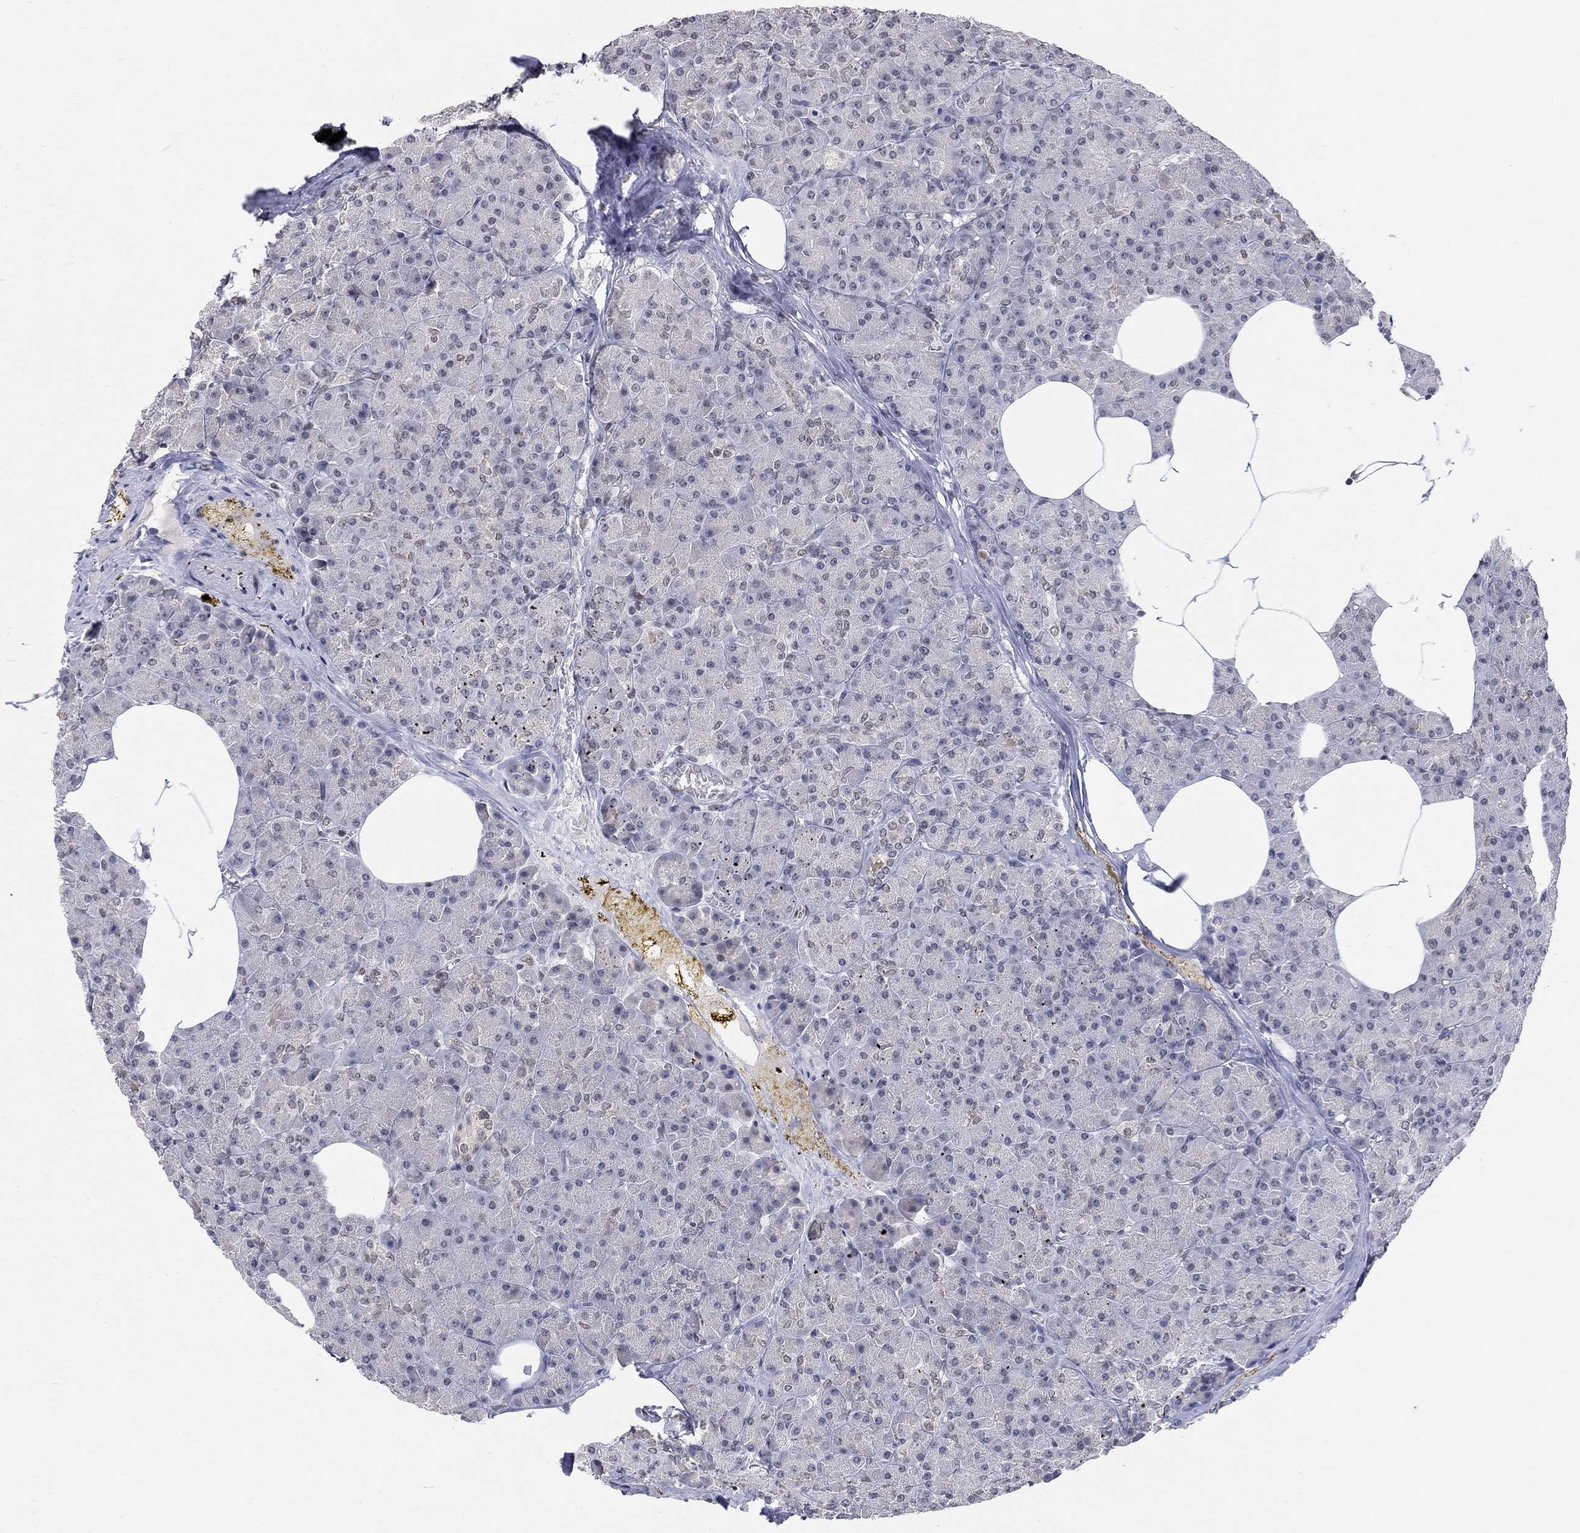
{"staining": {"intensity": "negative", "quantity": "none", "location": "none"}, "tissue": "pancreas", "cell_type": "Exocrine glandular cells", "image_type": "normal", "snomed": [{"axis": "morphology", "description": "Normal tissue, NOS"}, {"axis": "topography", "description": "Pancreas"}], "caption": "High magnification brightfield microscopy of benign pancreas stained with DAB (3,3'-diaminobenzidine) (brown) and counterstained with hematoxylin (blue): exocrine glandular cells show no significant staining. Brightfield microscopy of IHC stained with DAB (3,3'-diaminobenzidine) (brown) and hematoxylin (blue), captured at high magnification.", "gene": "KLF12", "patient": {"sex": "female", "age": 45}}